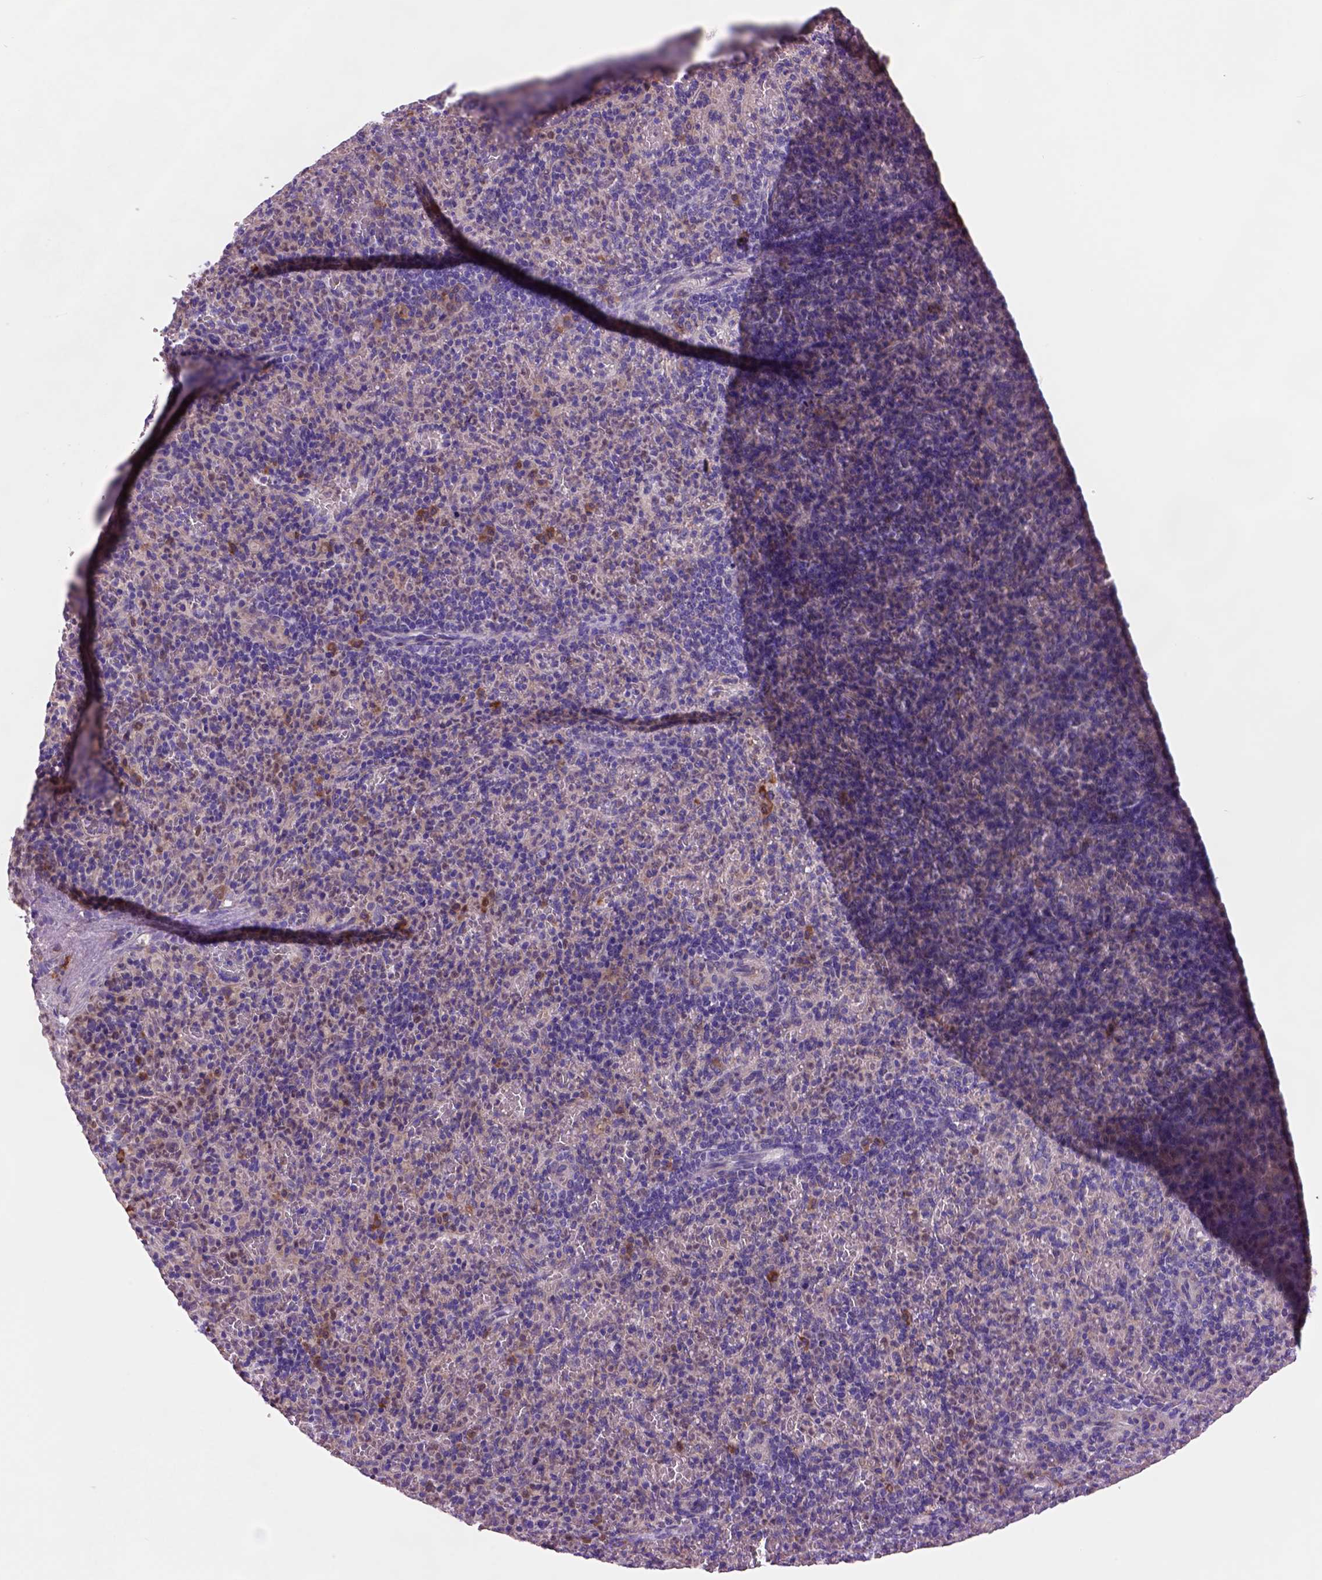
{"staining": {"intensity": "moderate", "quantity": "<25%", "location": "cytoplasmic/membranous"}, "tissue": "spleen", "cell_type": "Cells in red pulp", "image_type": "normal", "snomed": [{"axis": "morphology", "description": "Normal tissue, NOS"}, {"axis": "topography", "description": "Spleen"}], "caption": "This is a micrograph of immunohistochemistry staining of benign spleen, which shows moderate expression in the cytoplasmic/membranous of cells in red pulp.", "gene": "PIAS3", "patient": {"sex": "female", "age": 74}}